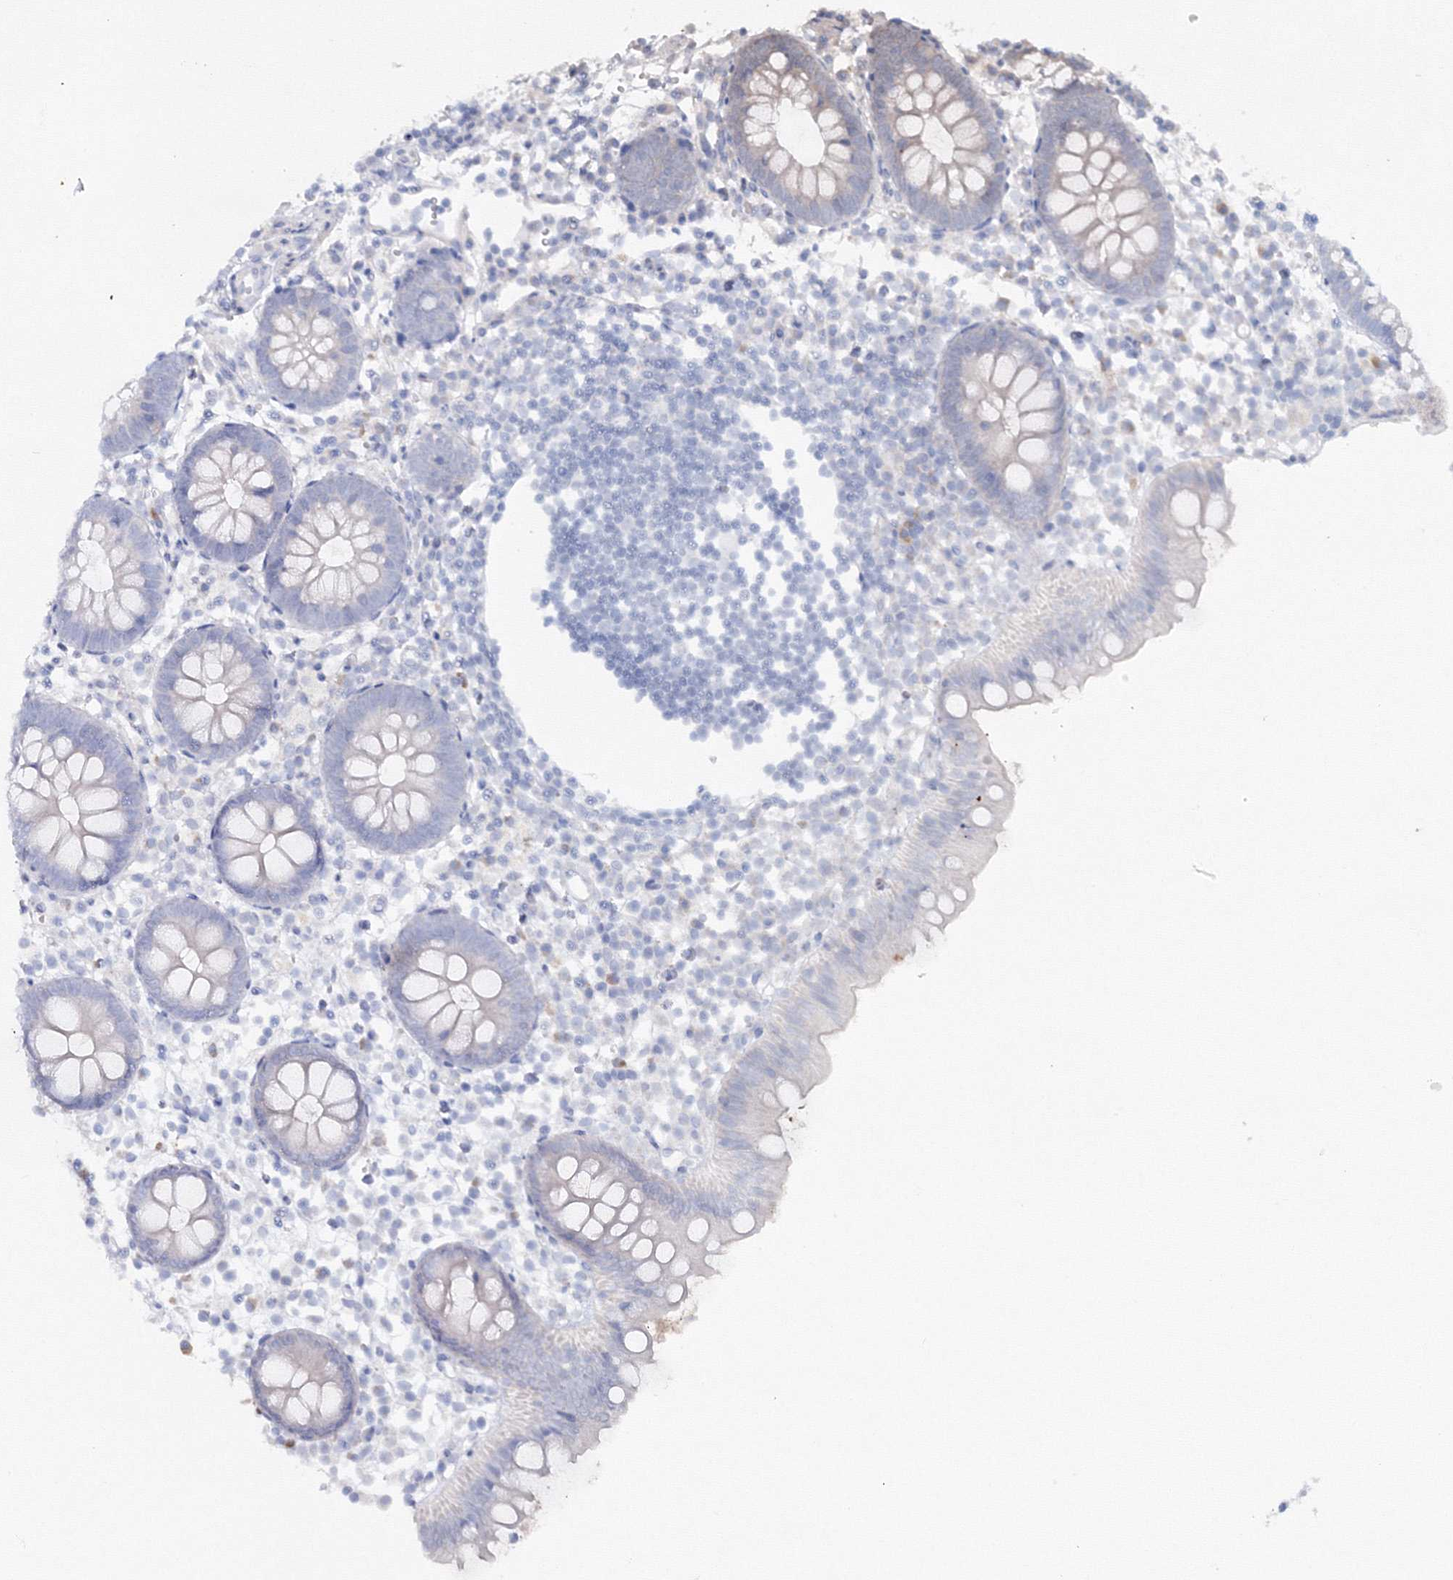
{"staining": {"intensity": "negative", "quantity": "none", "location": "none"}, "tissue": "appendix", "cell_type": "Glandular cells", "image_type": "normal", "snomed": [{"axis": "morphology", "description": "Normal tissue, NOS"}, {"axis": "topography", "description": "Appendix"}], "caption": "Protein analysis of benign appendix displays no significant staining in glandular cells.", "gene": "GCKR", "patient": {"sex": "female", "age": 20}}